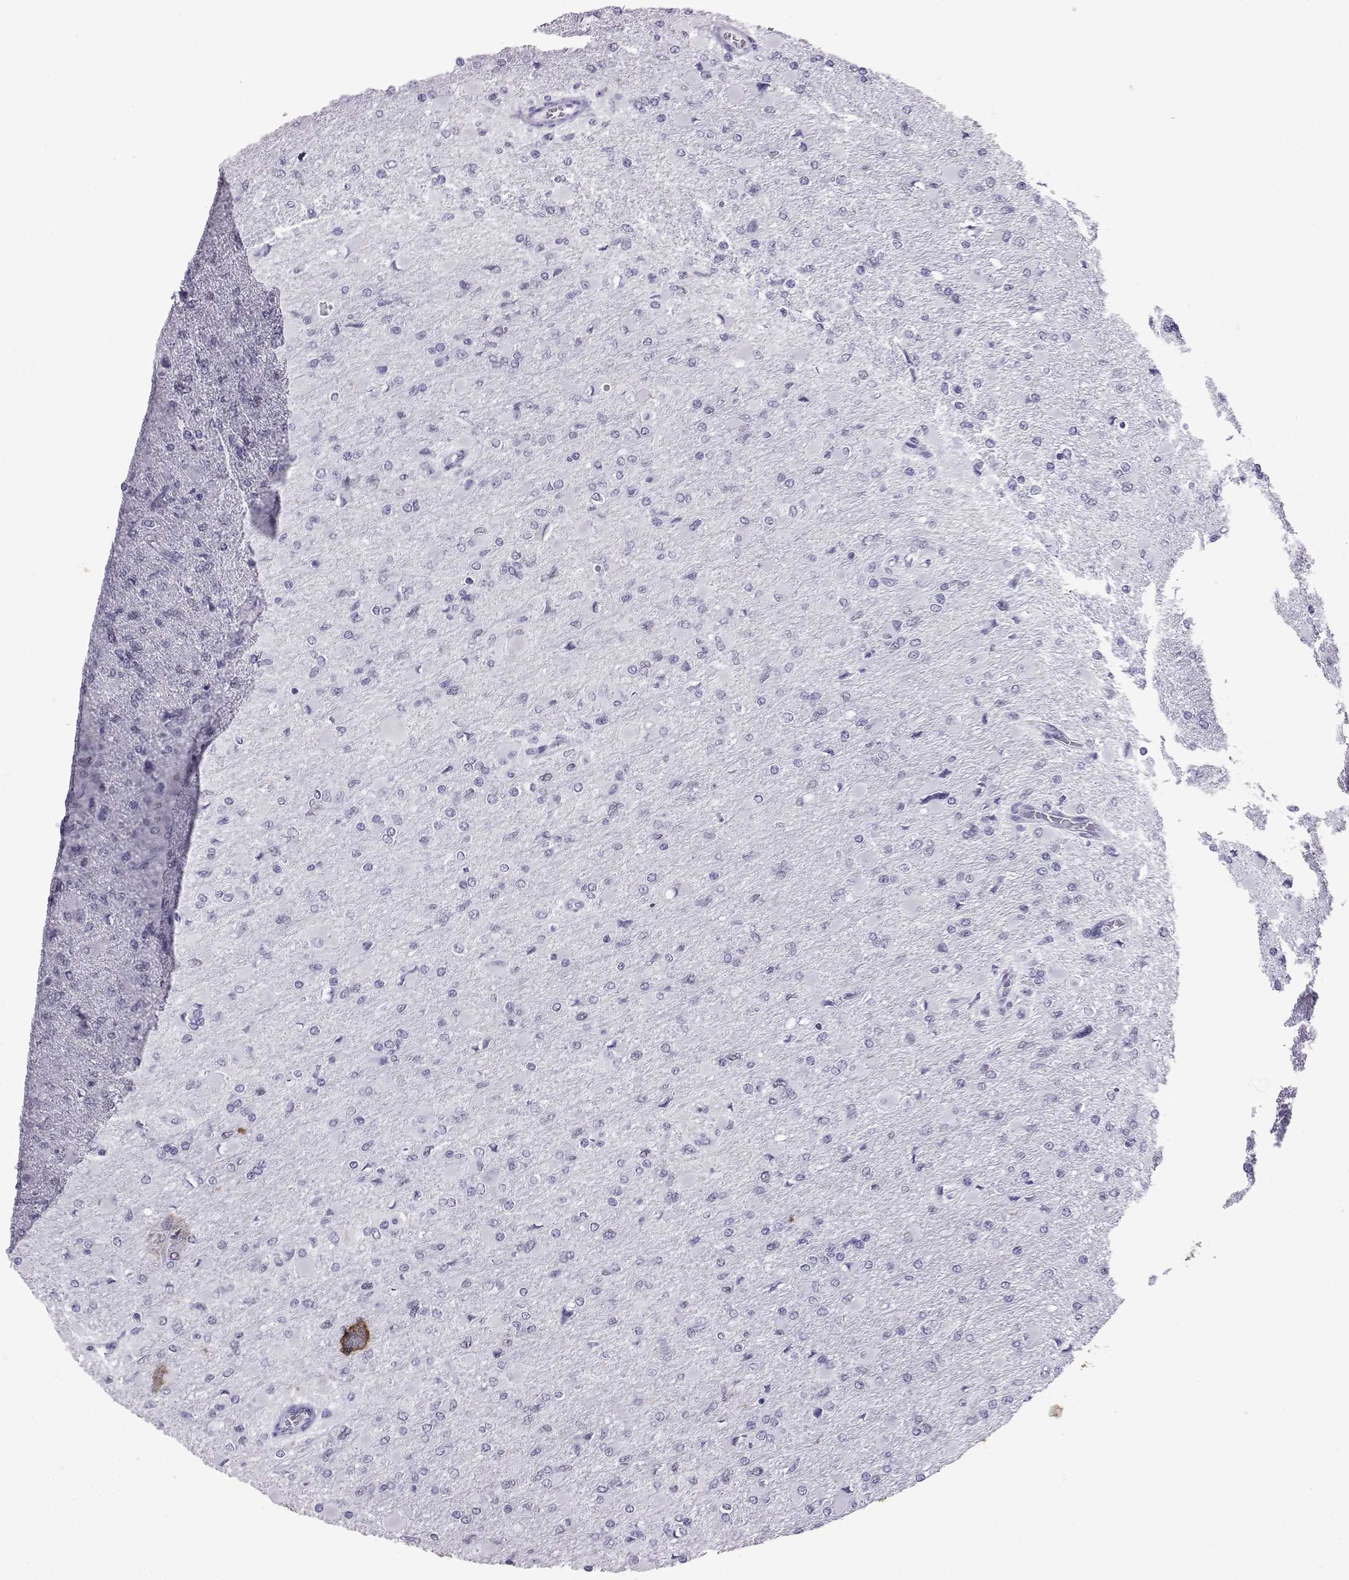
{"staining": {"intensity": "negative", "quantity": "none", "location": "none"}, "tissue": "glioma", "cell_type": "Tumor cells", "image_type": "cancer", "snomed": [{"axis": "morphology", "description": "Glioma, malignant, High grade"}, {"axis": "topography", "description": "Cerebral cortex"}], "caption": "Immunohistochemistry (IHC) image of human high-grade glioma (malignant) stained for a protein (brown), which reveals no positivity in tumor cells. (DAB immunohistochemistry (IHC), high magnification).", "gene": "LORICRIN", "patient": {"sex": "female", "age": 36}}